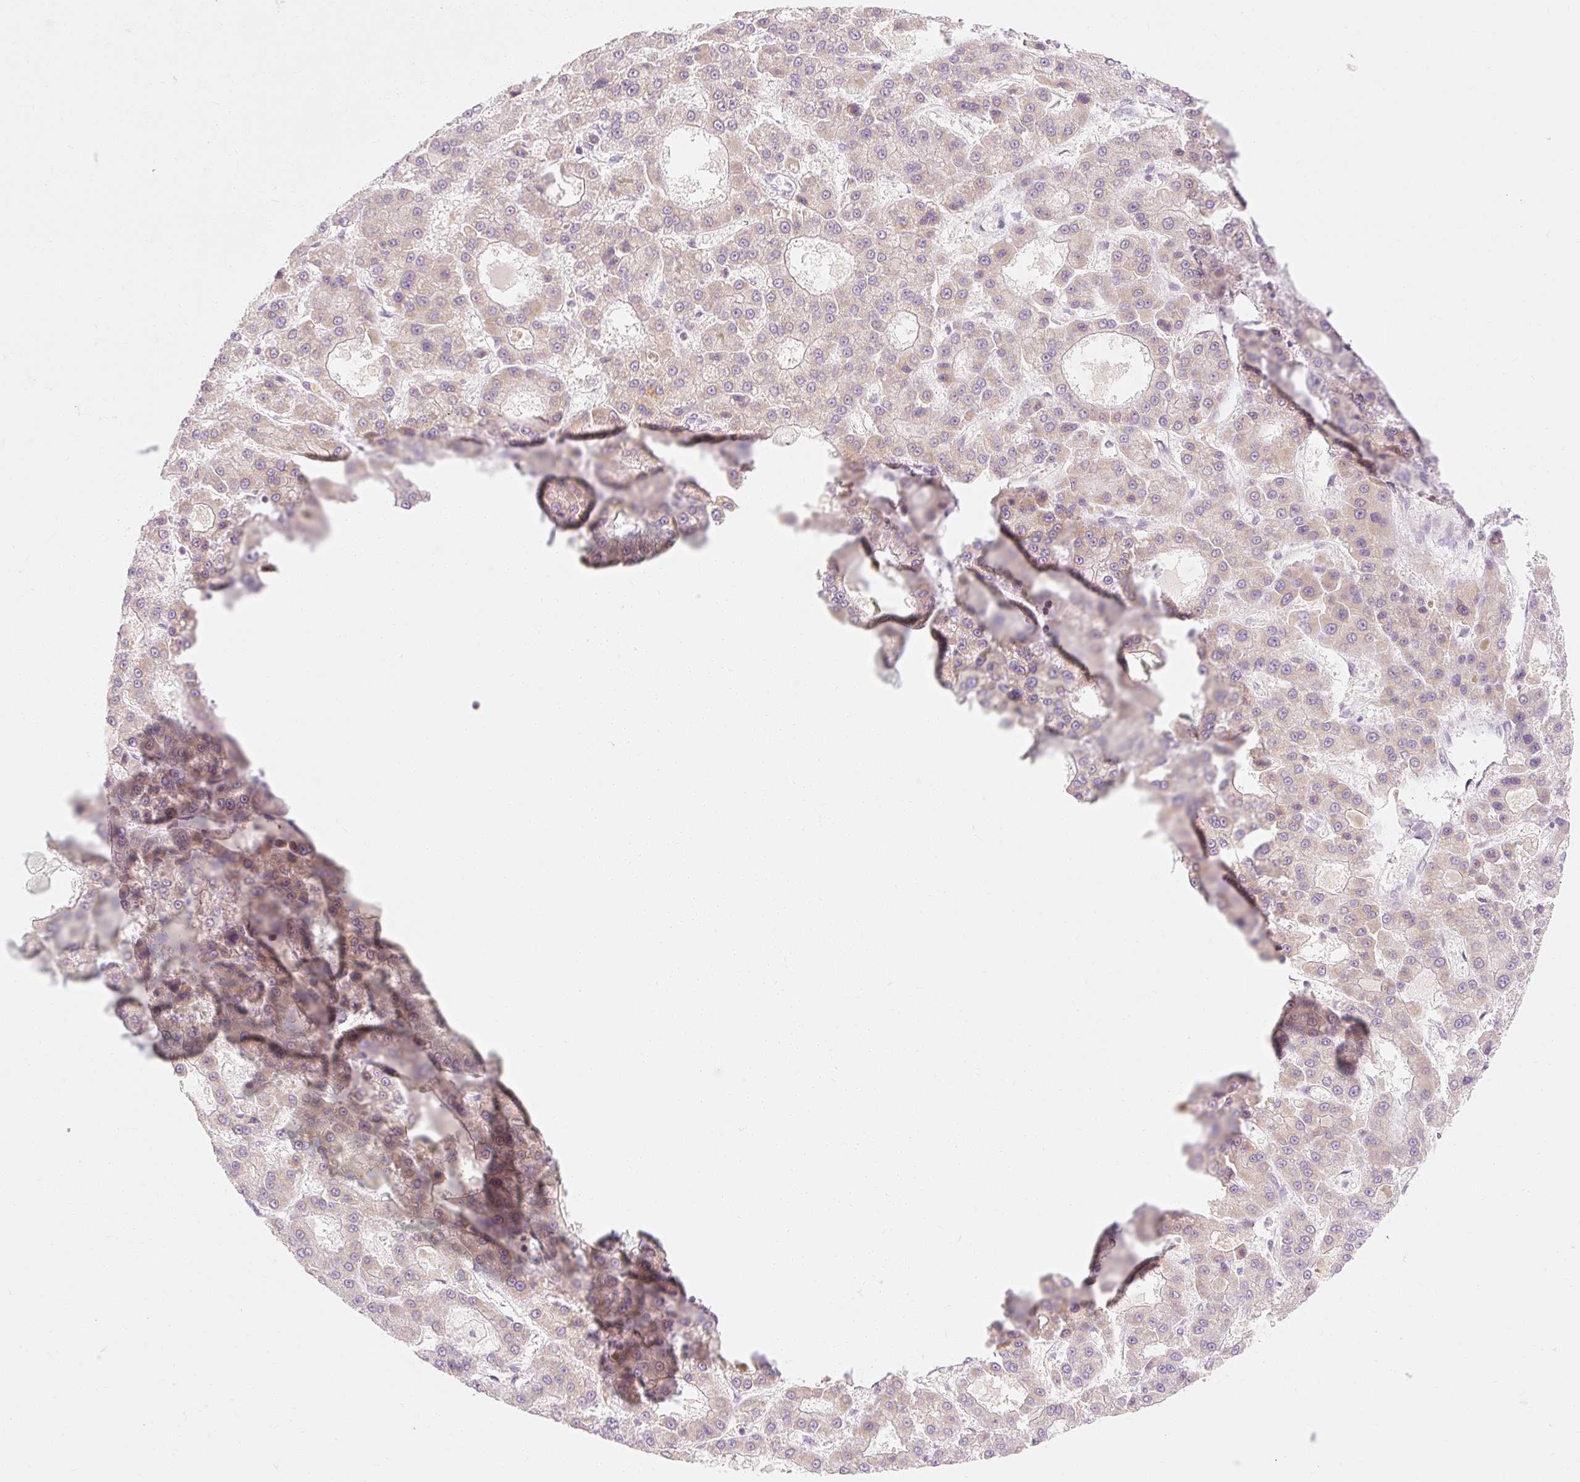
{"staining": {"intensity": "weak", "quantity": "25%-75%", "location": "cytoplasmic/membranous"}, "tissue": "liver cancer", "cell_type": "Tumor cells", "image_type": "cancer", "snomed": [{"axis": "morphology", "description": "Carcinoma, Hepatocellular, NOS"}, {"axis": "topography", "description": "Liver"}], "caption": "The histopathology image demonstrates staining of liver cancer (hepatocellular carcinoma), revealing weak cytoplasmic/membranous protein expression (brown color) within tumor cells.", "gene": "MYO1D", "patient": {"sex": "male", "age": 70}}